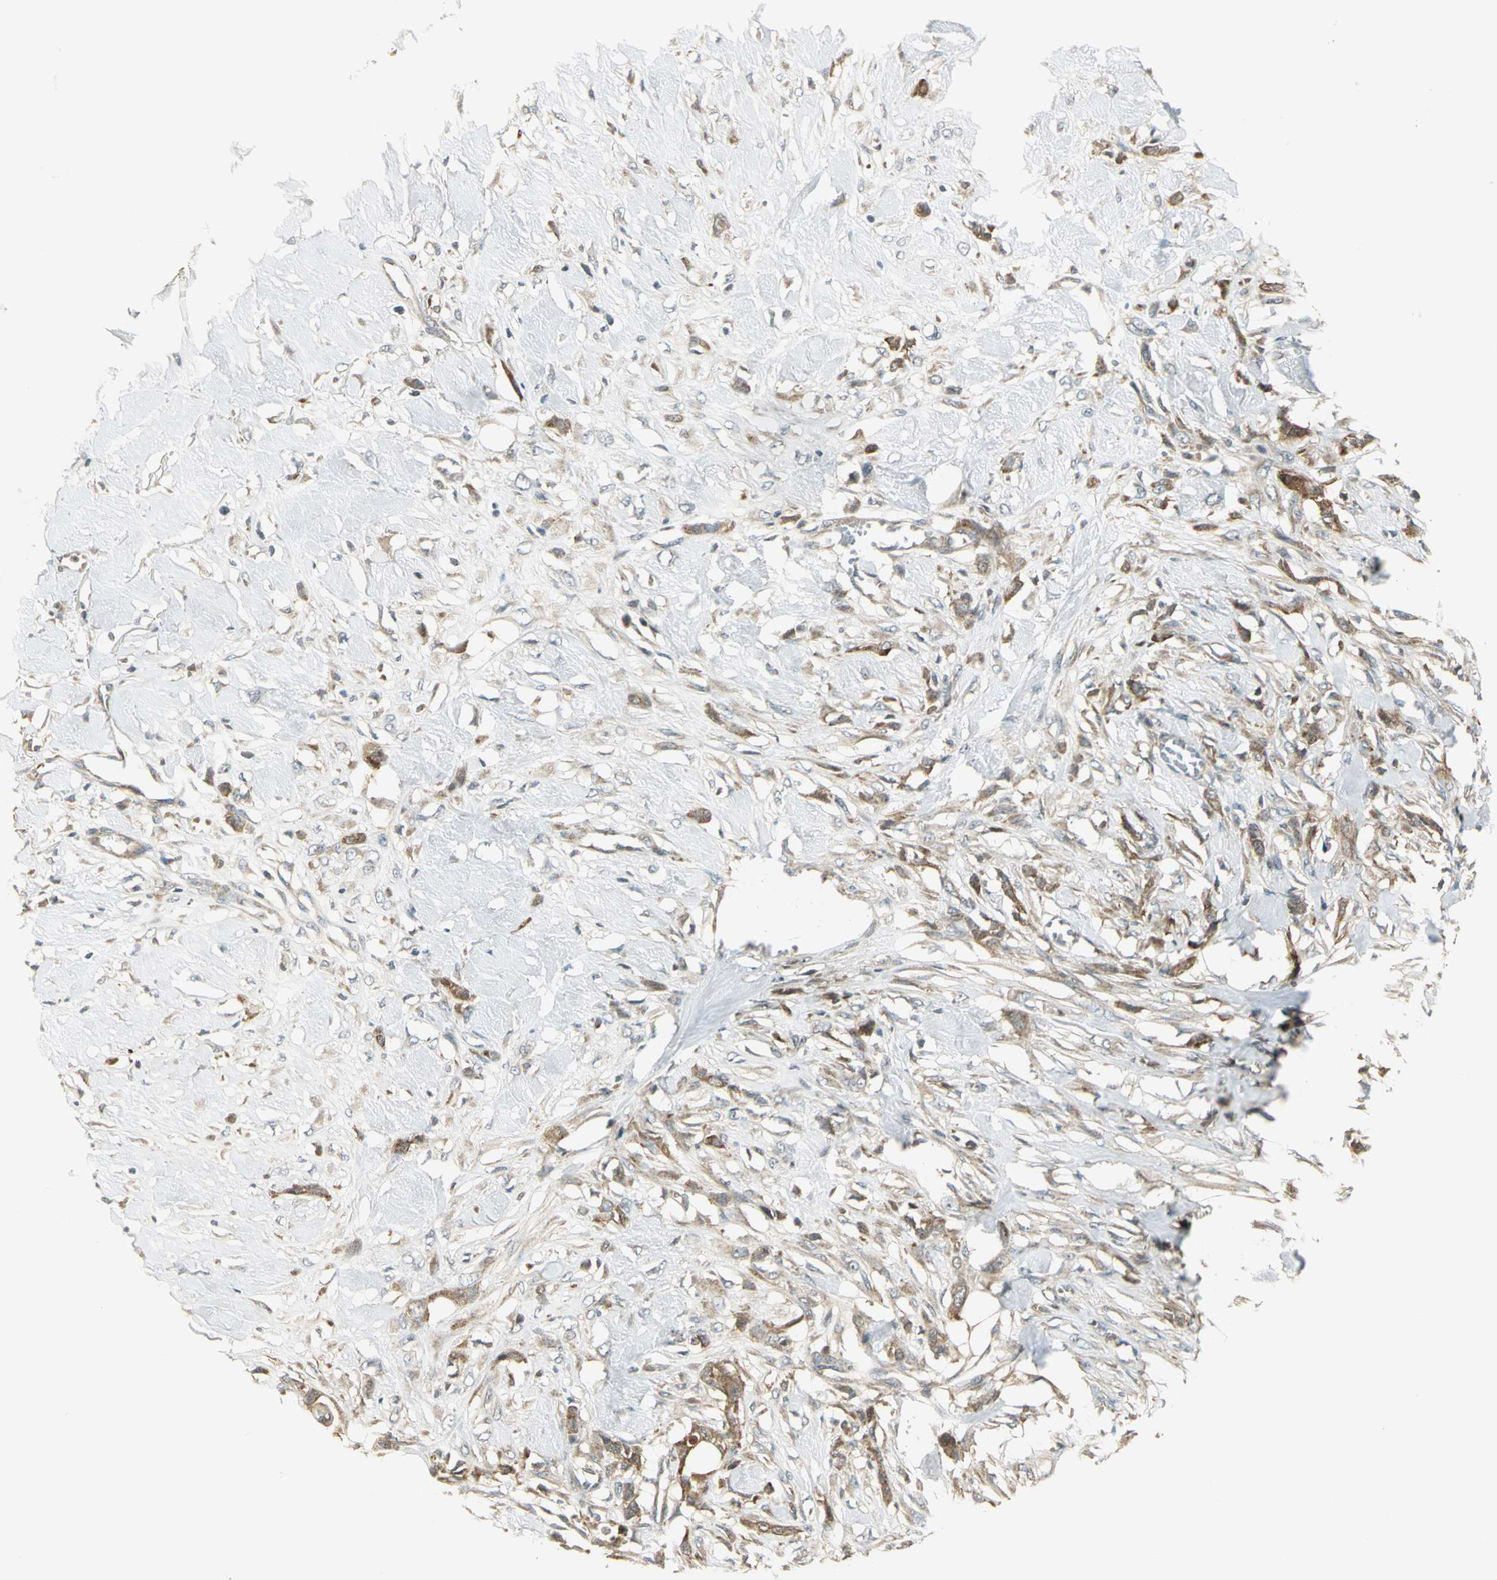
{"staining": {"intensity": "moderate", "quantity": ">75%", "location": "cytoplasmic/membranous"}, "tissue": "skin cancer", "cell_type": "Tumor cells", "image_type": "cancer", "snomed": [{"axis": "morphology", "description": "Normal tissue, NOS"}, {"axis": "morphology", "description": "Squamous cell carcinoma, NOS"}, {"axis": "topography", "description": "Skin"}], "caption": "Brown immunohistochemical staining in skin cancer shows moderate cytoplasmic/membranous staining in approximately >75% of tumor cells. (DAB (3,3'-diaminobenzidine) IHC with brightfield microscopy, high magnification).", "gene": "MAPK8IP3", "patient": {"sex": "female", "age": 59}}